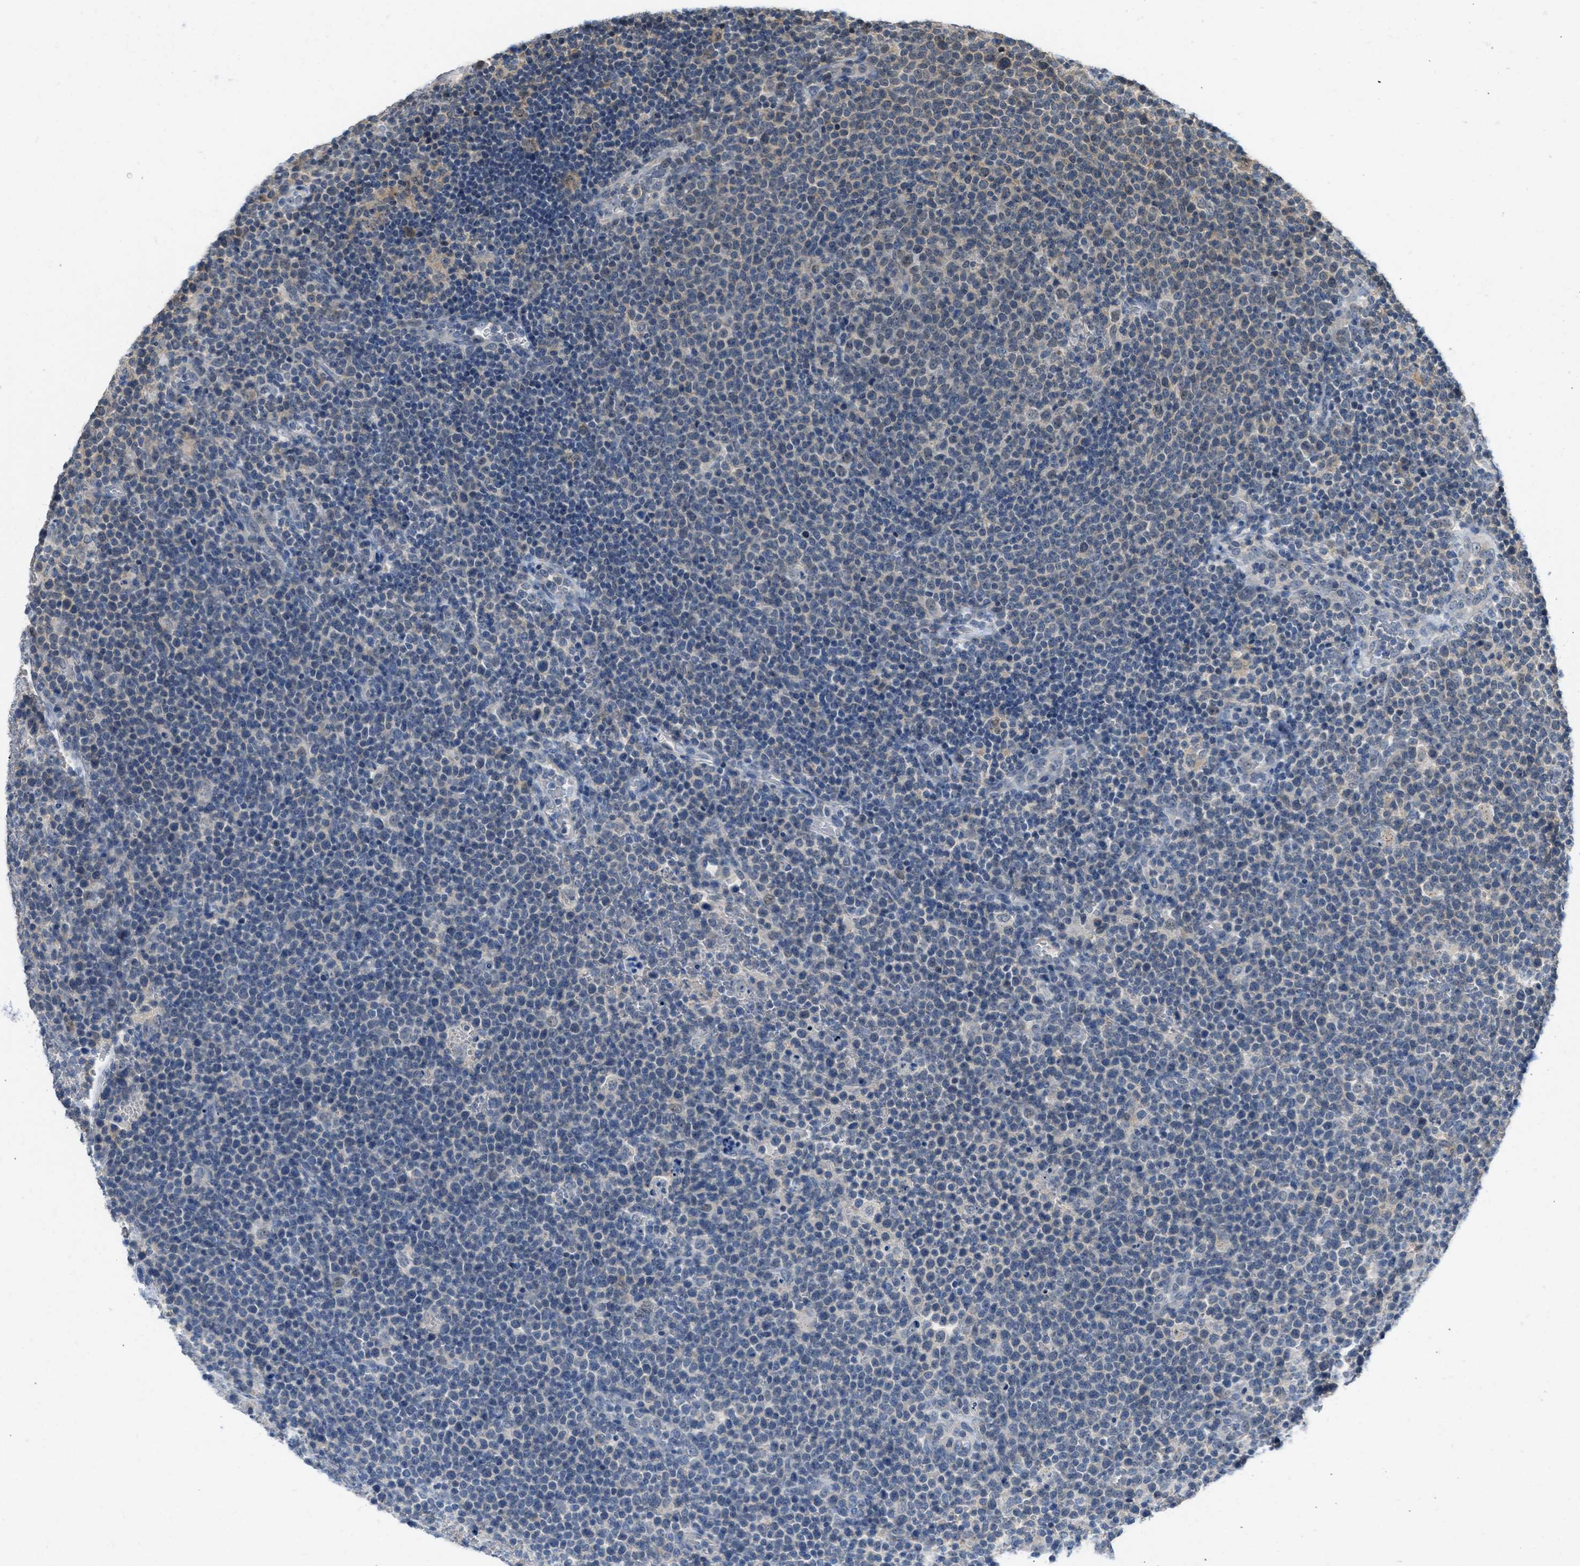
{"staining": {"intensity": "weak", "quantity": "<25%", "location": "cytoplasmic/membranous"}, "tissue": "lymphoma", "cell_type": "Tumor cells", "image_type": "cancer", "snomed": [{"axis": "morphology", "description": "Malignant lymphoma, non-Hodgkin's type, High grade"}, {"axis": "topography", "description": "Lymph node"}], "caption": "Human malignant lymphoma, non-Hodgkin's type (high-grade) stained for a protein using immunohistochemistry shows no staining in tumor cells.", "gene": "TTBK2", "patient": {"sex": "male", "age": 61}}